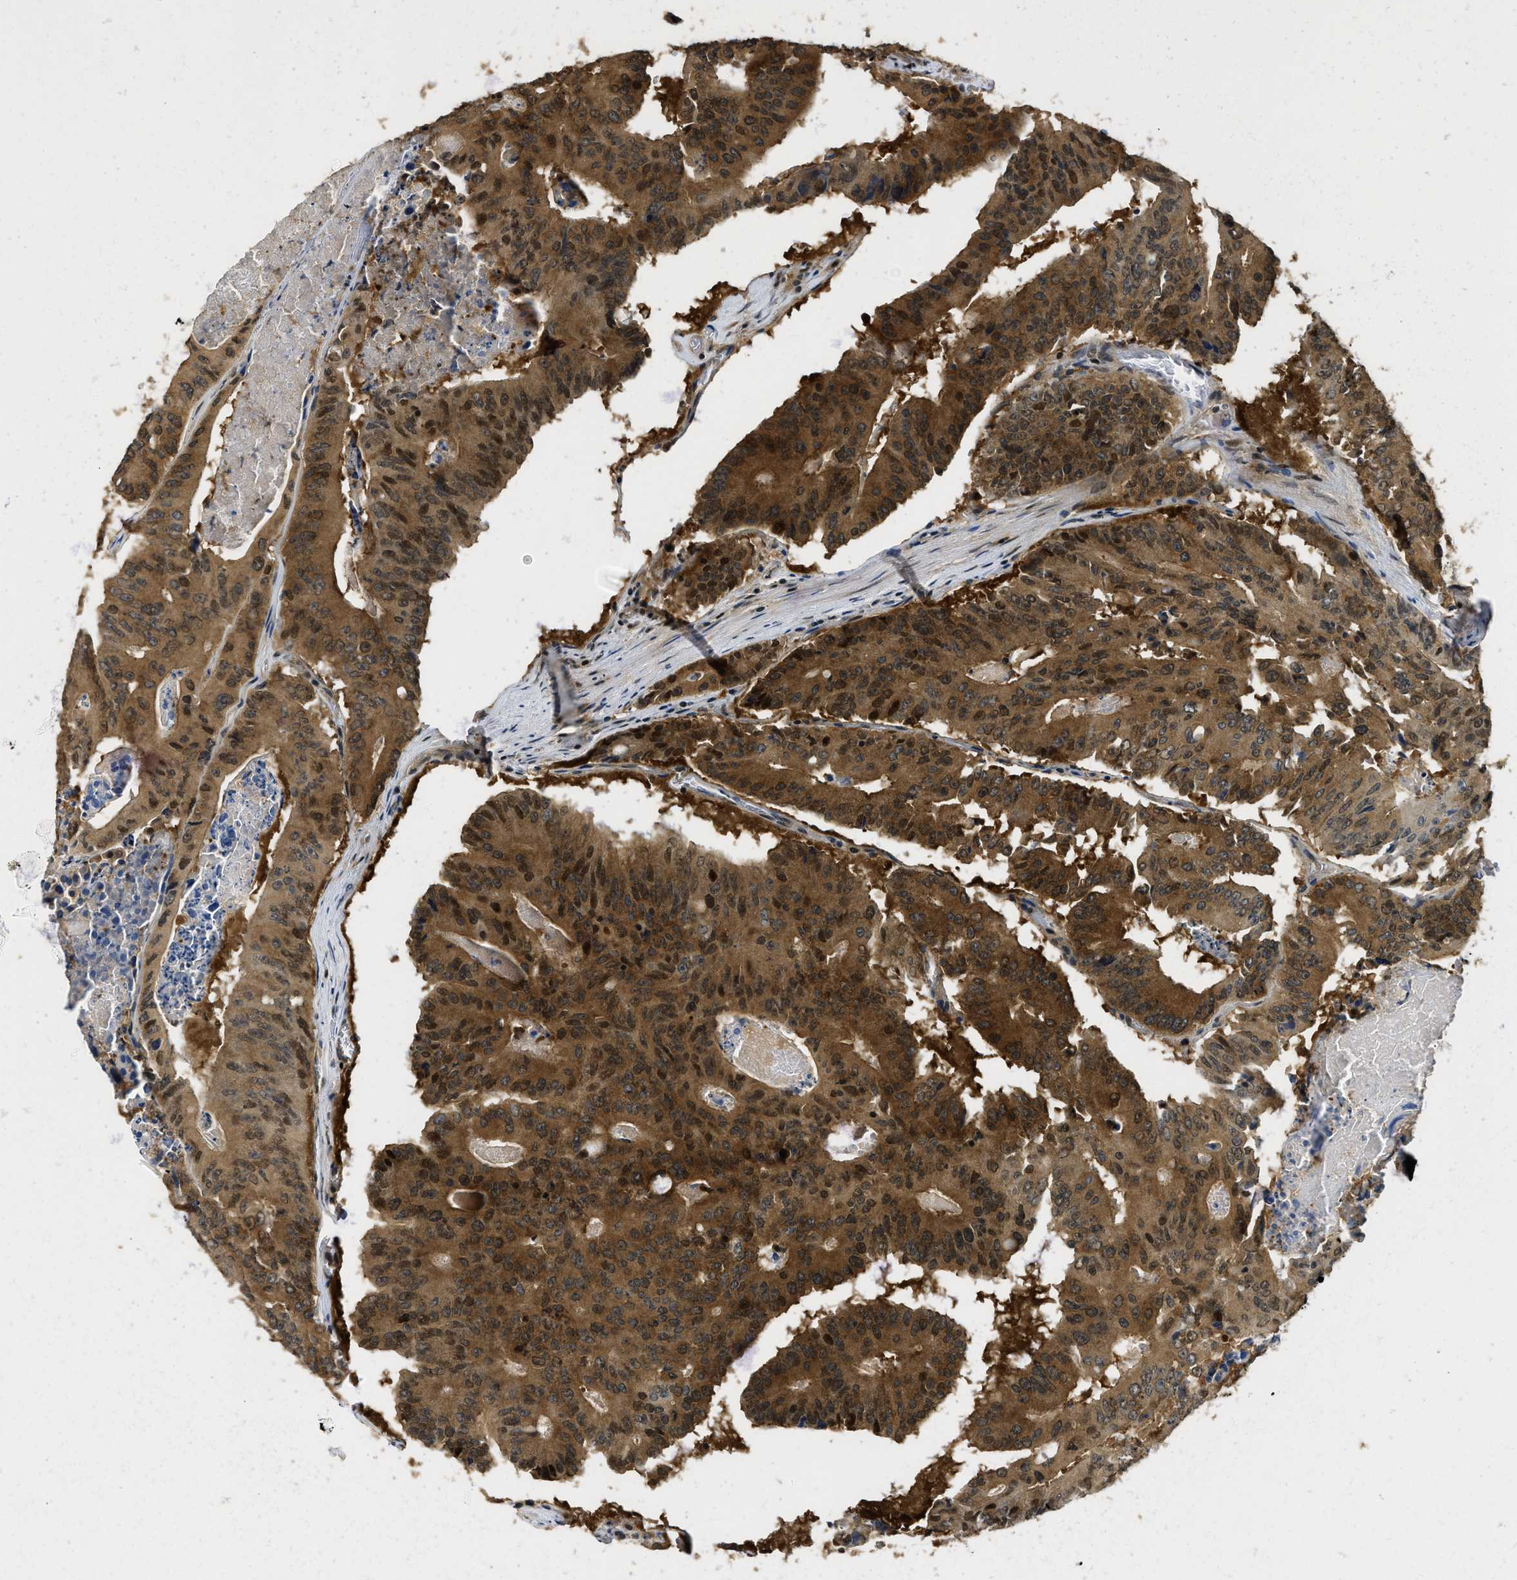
{"staining": {"intensity": "moderate", "quantity": ">75%", "location": "cytoplasmic/membranous,nuclear"}, "tissue": "colorectal cancer", "cell_type": "Tumor cells", "image_type": "cancer", "snomed": [{"axis": "morphology", "description": "Adenocarcinoma, NOS"}, {"axis": "topography", "description": "Colon"}], "caption": "Immunohistochemical staining of human colorectal cancer demonstrates moderate cytoplasmic/membranous and nuclear protein positivity in about >75% of tumor cells.", "gene": "ADSL", "patient": {"sex": "male", "age": 87}}